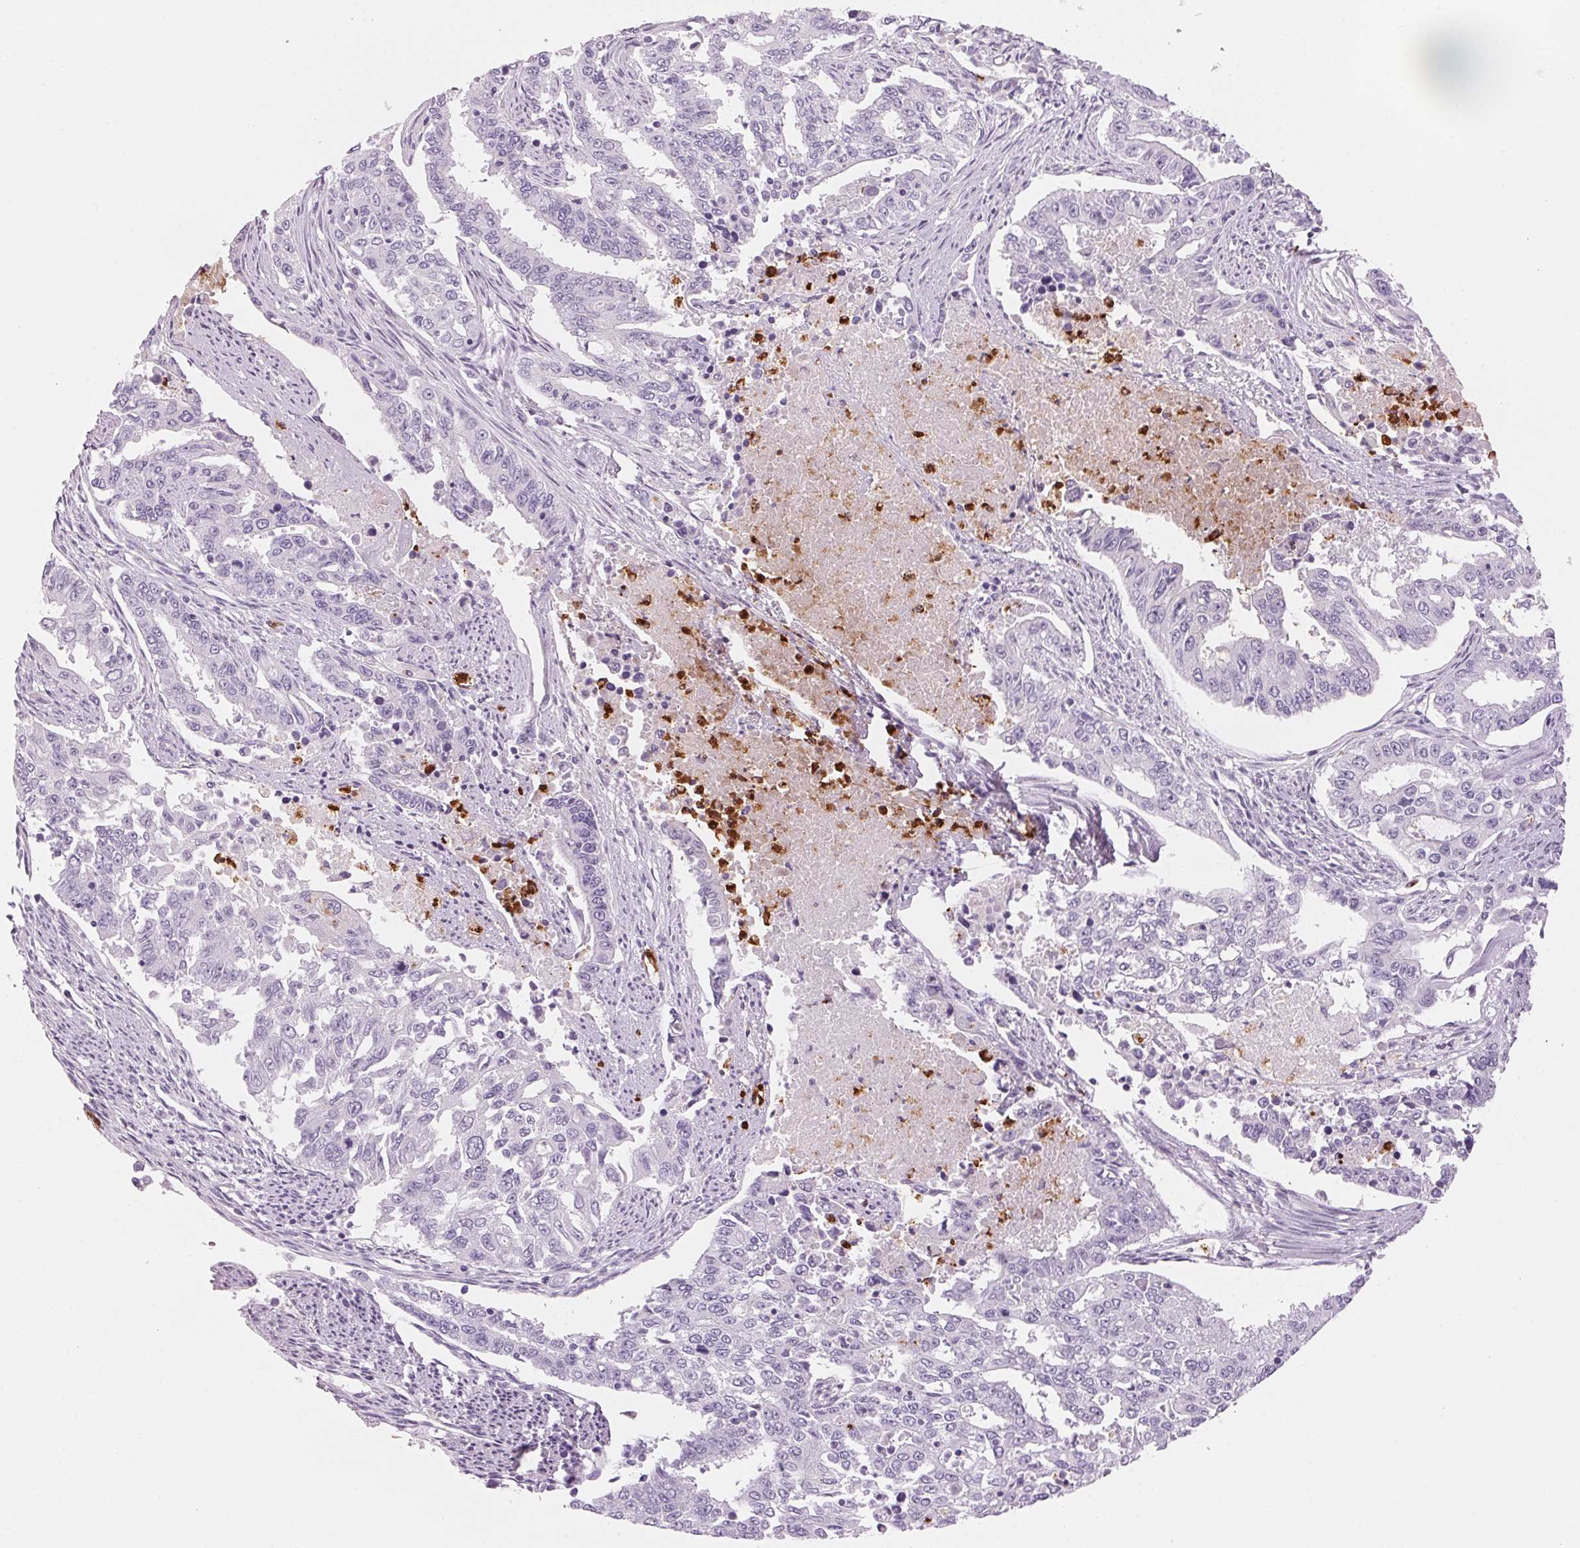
{"staining": {"intensity": "negative", "quantity": "none", "location": "none"}, "tissue": "endometrial cancer", "cell_type": "Tumor cells", "image_type": "cancer", "snomed": [{"axis": "morphology", "description": "Adenocarcinoma, NOS"}, {"axis": "topography", "description": "Uterus"}], "caption": "Tumor cells show no significant protein expression in endometrial adenocarcinoma.", "gene": "KLK7", "patient": {"sex": "female", "age": 59}}